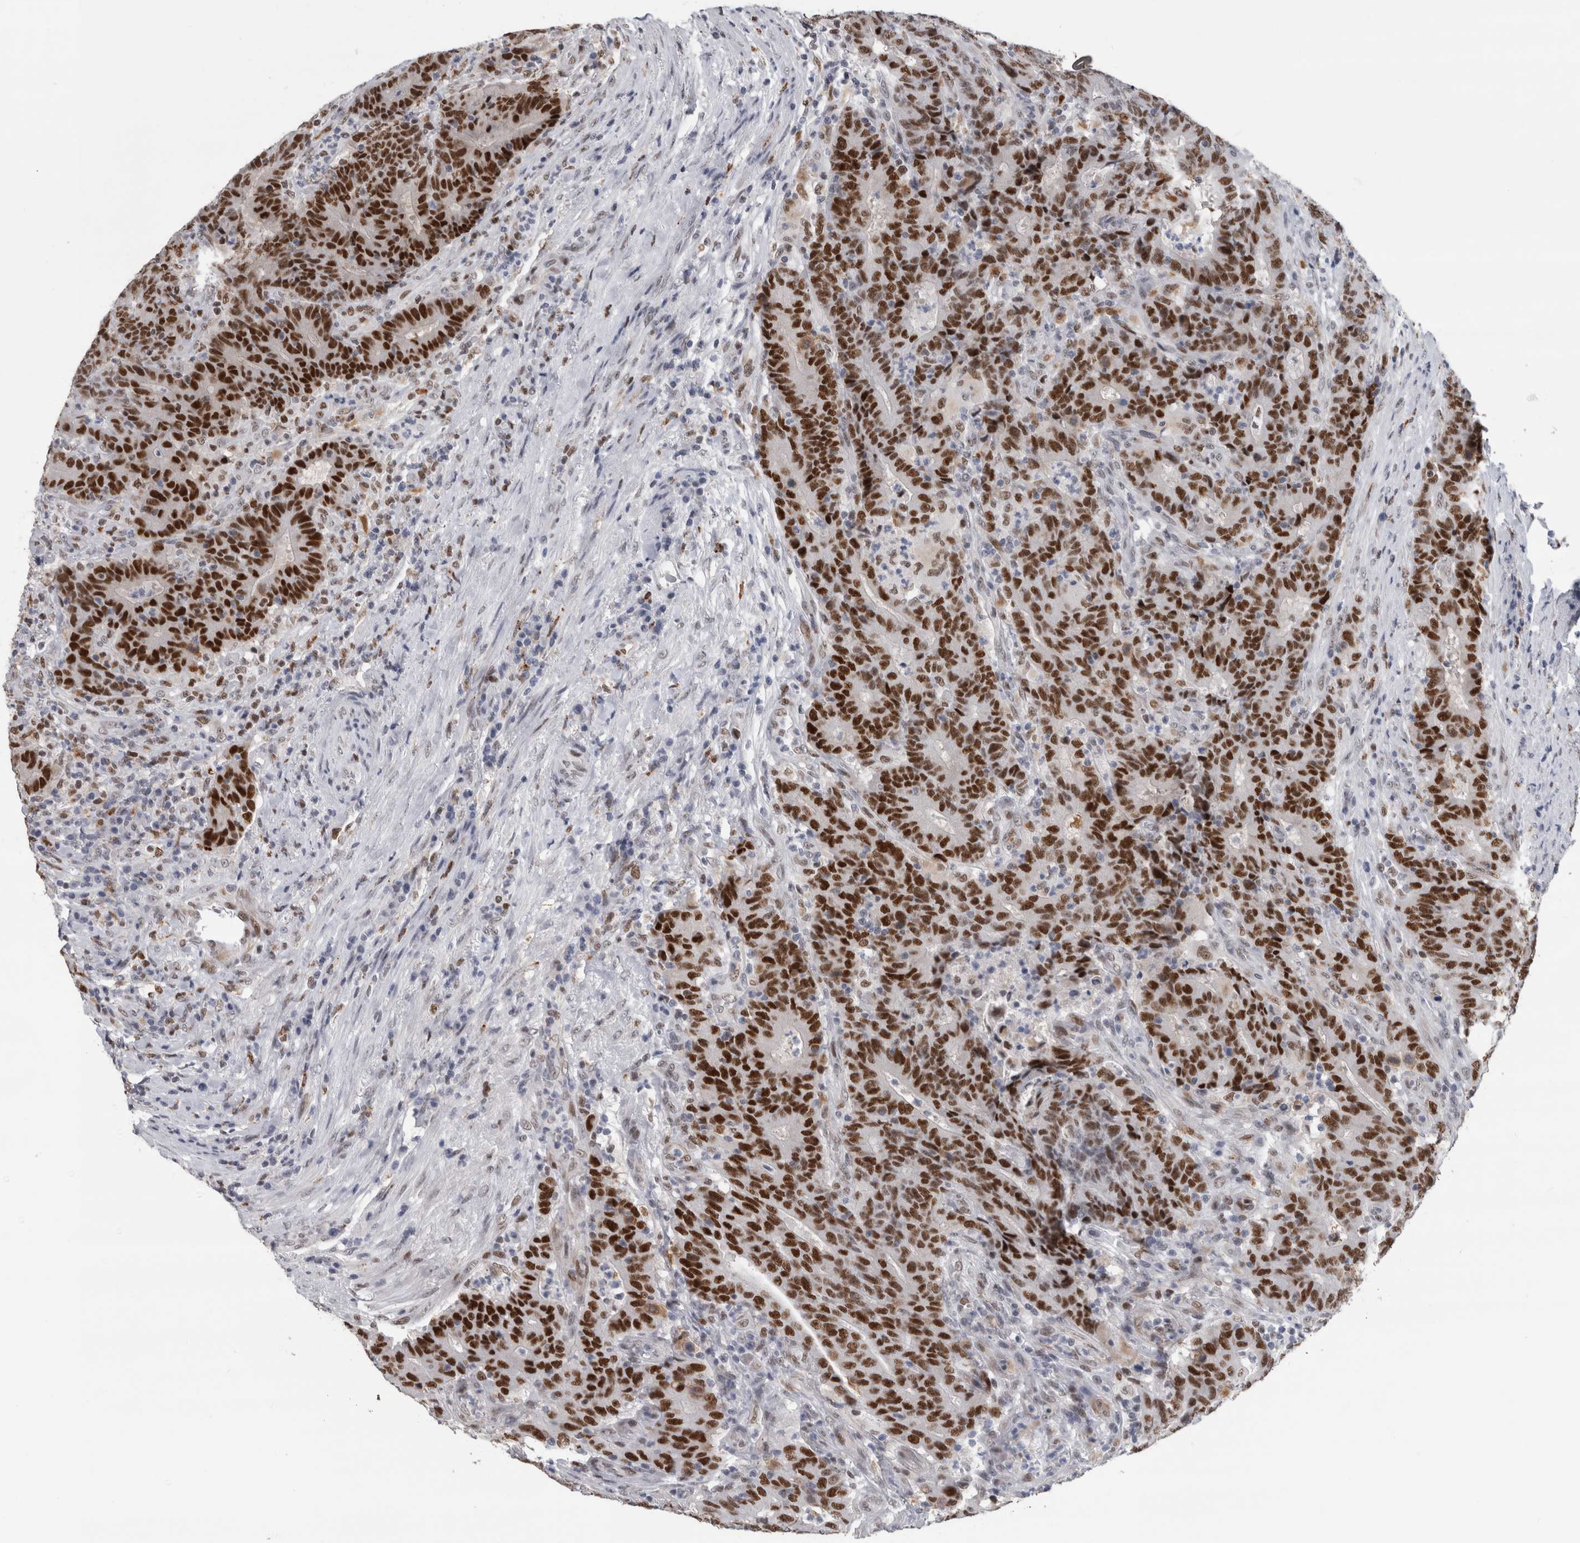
{"staining": {"intensity": "strong", "quantity": ">75%", "location": "nuclear"}, "tissue": "colorectal cancer", "cell_type": "Tumor cells", "image_type": "cancer", "snomed": [{"axis": "morphology", "description": "Normal tissue, NOS"}, {"axis": "morphology", "description": "Adenocarcinoma, NOS"}, {"axis": "topography", "description": "Colon"}], "caption": "Strong nuclear protein expression is appreciated in approximately >75% of tumor cells in colorectal cancer (adenocarcinoma).", "gene": "POLD2", "patient": {"sex": "female", "age": 75}}